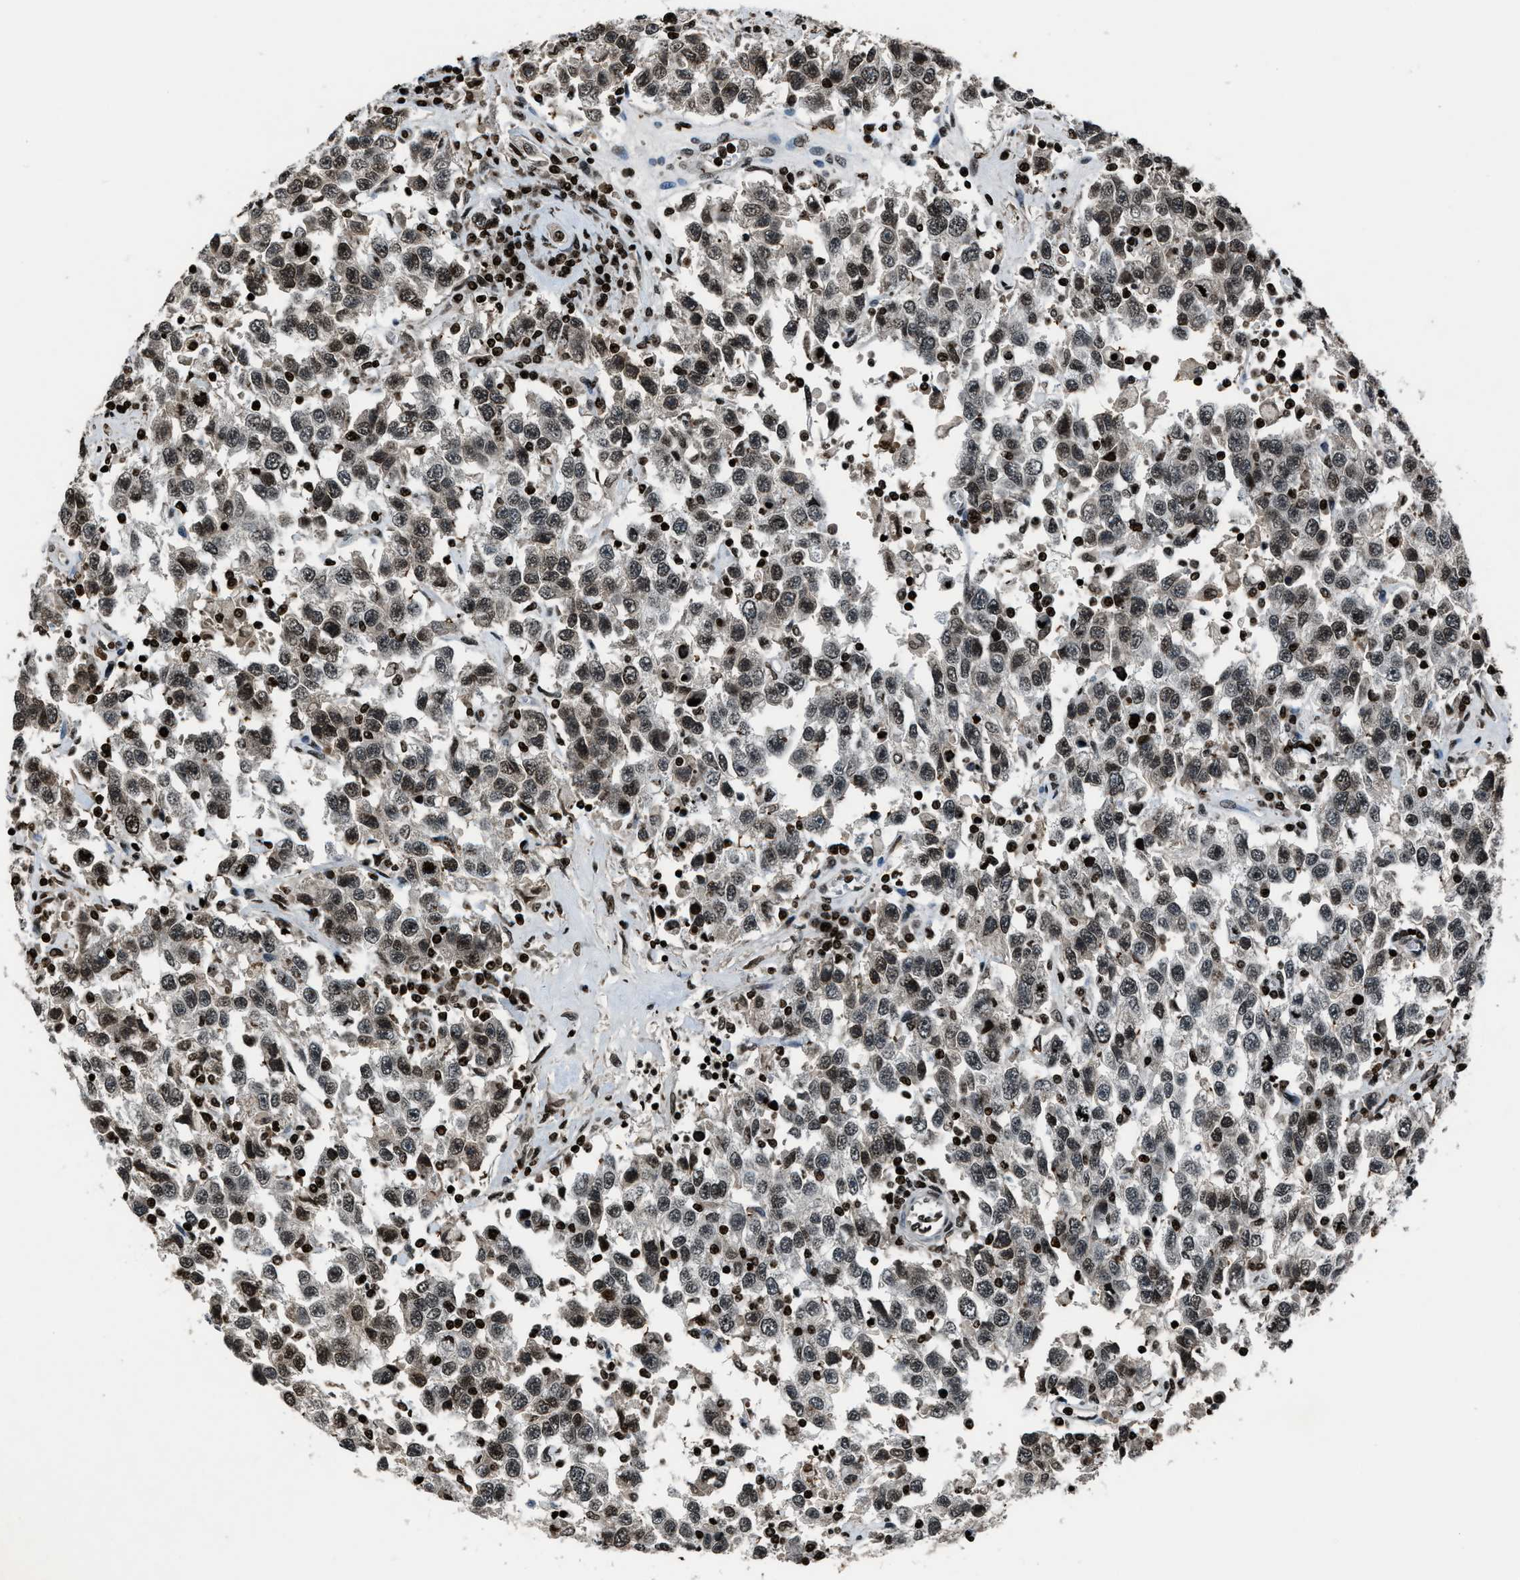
{"staining": {"intensity": "moderate", "quantity": "25%-75%", "location": "nuclear"}, "tissue": "testis cancer", "cell_type": "Tumor cells", "image_type": "cancer", "snomed": [{"axis": "morphology", "description": "Seminoma, NOS"}, {"axis": "topography", "description": "Testis"}], "caption": "This micrograph shows testis seminoma stained with immunohistochemistry (IHC) to label a protein in brown. The nuclear of tumor cells show moderate positivity for the protein. Nuclei are counter-stained blue.", "gene": "H4C1", "patient": {"sex": "male", "age": 41}}